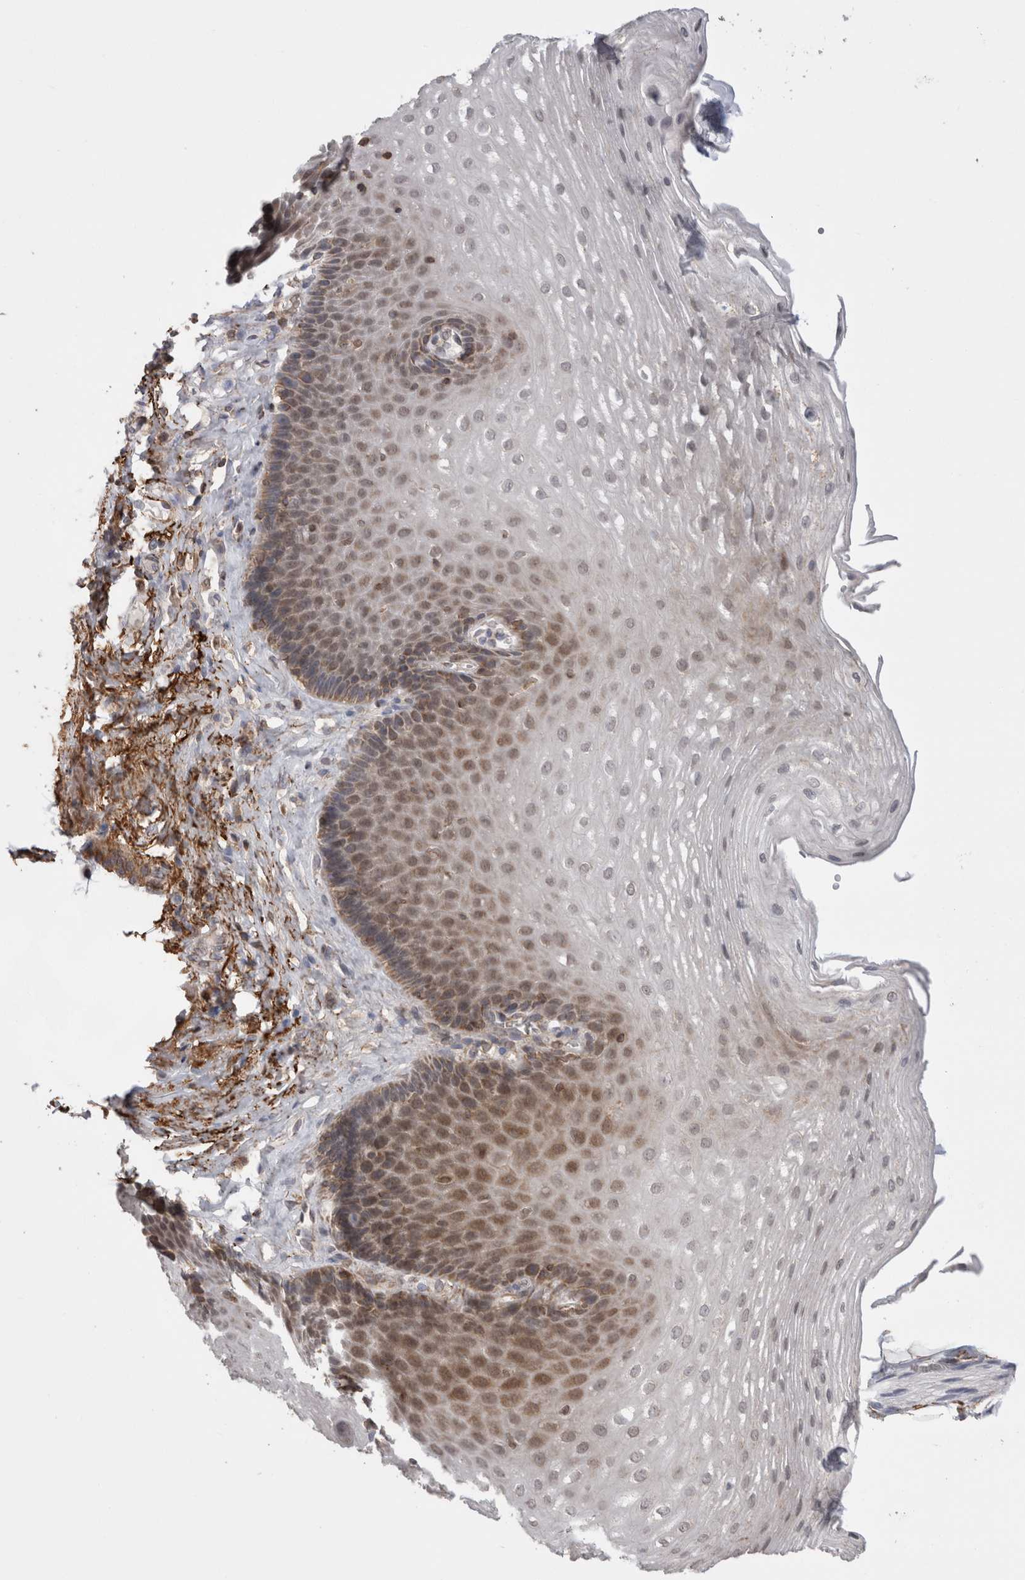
{"staining": {"intensity": "weak", "quantity": "25%-75%", "location": "cytoplasmic/membranous"}, "tissue": "esophagus", "cell_type": "Squamous epithelial cells", "image_type": "normal", "snomed": [{"axis": "morphology", "description": "Normal tissue, NOS"}, {"axis": "topography", "description": "Esophagus"}], "caption": "High-magnification brightfield microscopy of unremarkable esophagus stained with DAB (3,3'-diaminobenzidine) (brown) and counterstained with hematoxylin (blue). squamous epithelial cells exhibit weak cytoplasmic/membranous staining is identified in about25%-75% of cells.", "gene": "DARS2", "patient": {"sex": "female", "age": 66}}